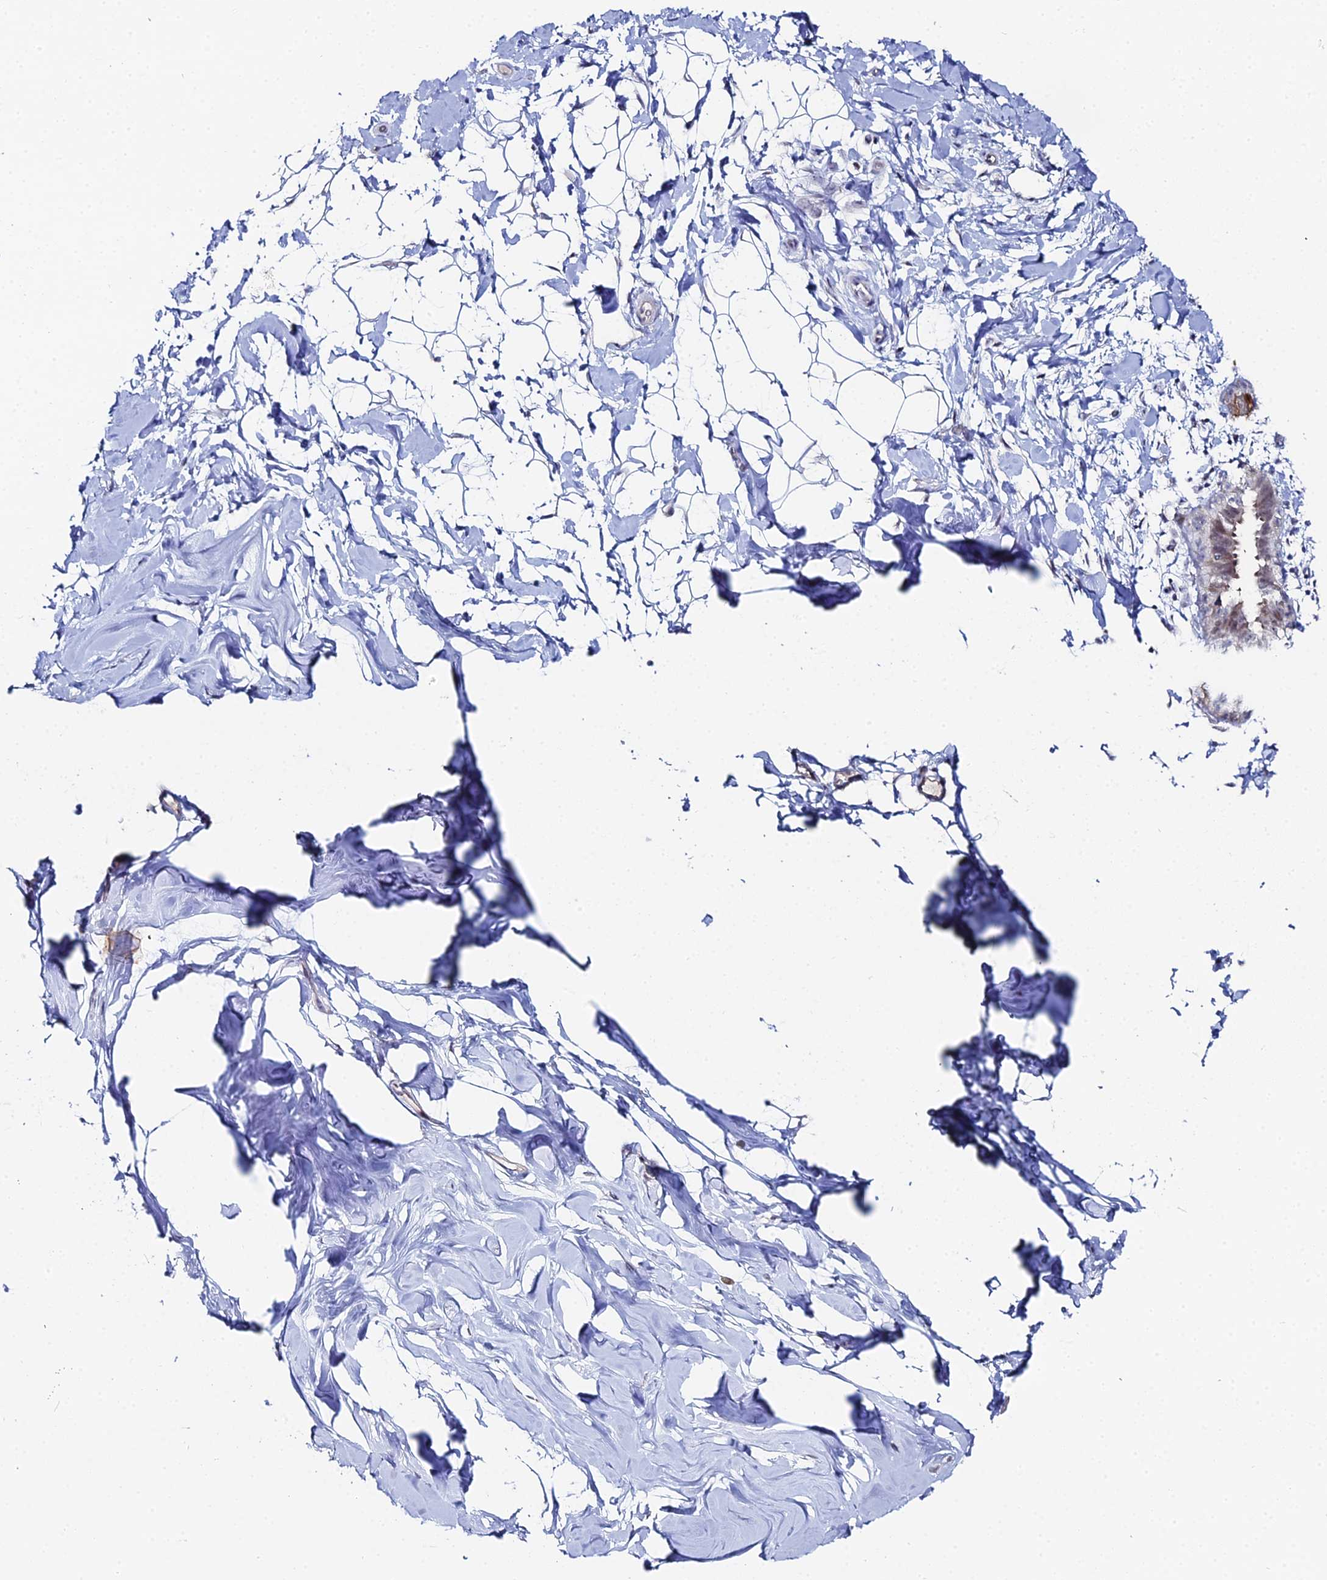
{"staining": {"intensity": "negative", "quantity": "none", "location": "none"}, "tissue": "adipose tissue", "cell_type": "Adipocytes", "image_type": "normal", "snomed": [{"axis": "morphology", "description": "Normal tissue, NOS"}, {"axis": "topography", "description": "Breast"}], "caption": "Adipocytes are negative for brown protein staining in unremarkable adipose tissue. The staining was performed using DAB to visualize the protein expression in brown, while the nuclei were stained in blue with hematoxylin (Magnification: 20x).", "gene": "THAP4", "patient": {"sex": "female", "age": 26}}